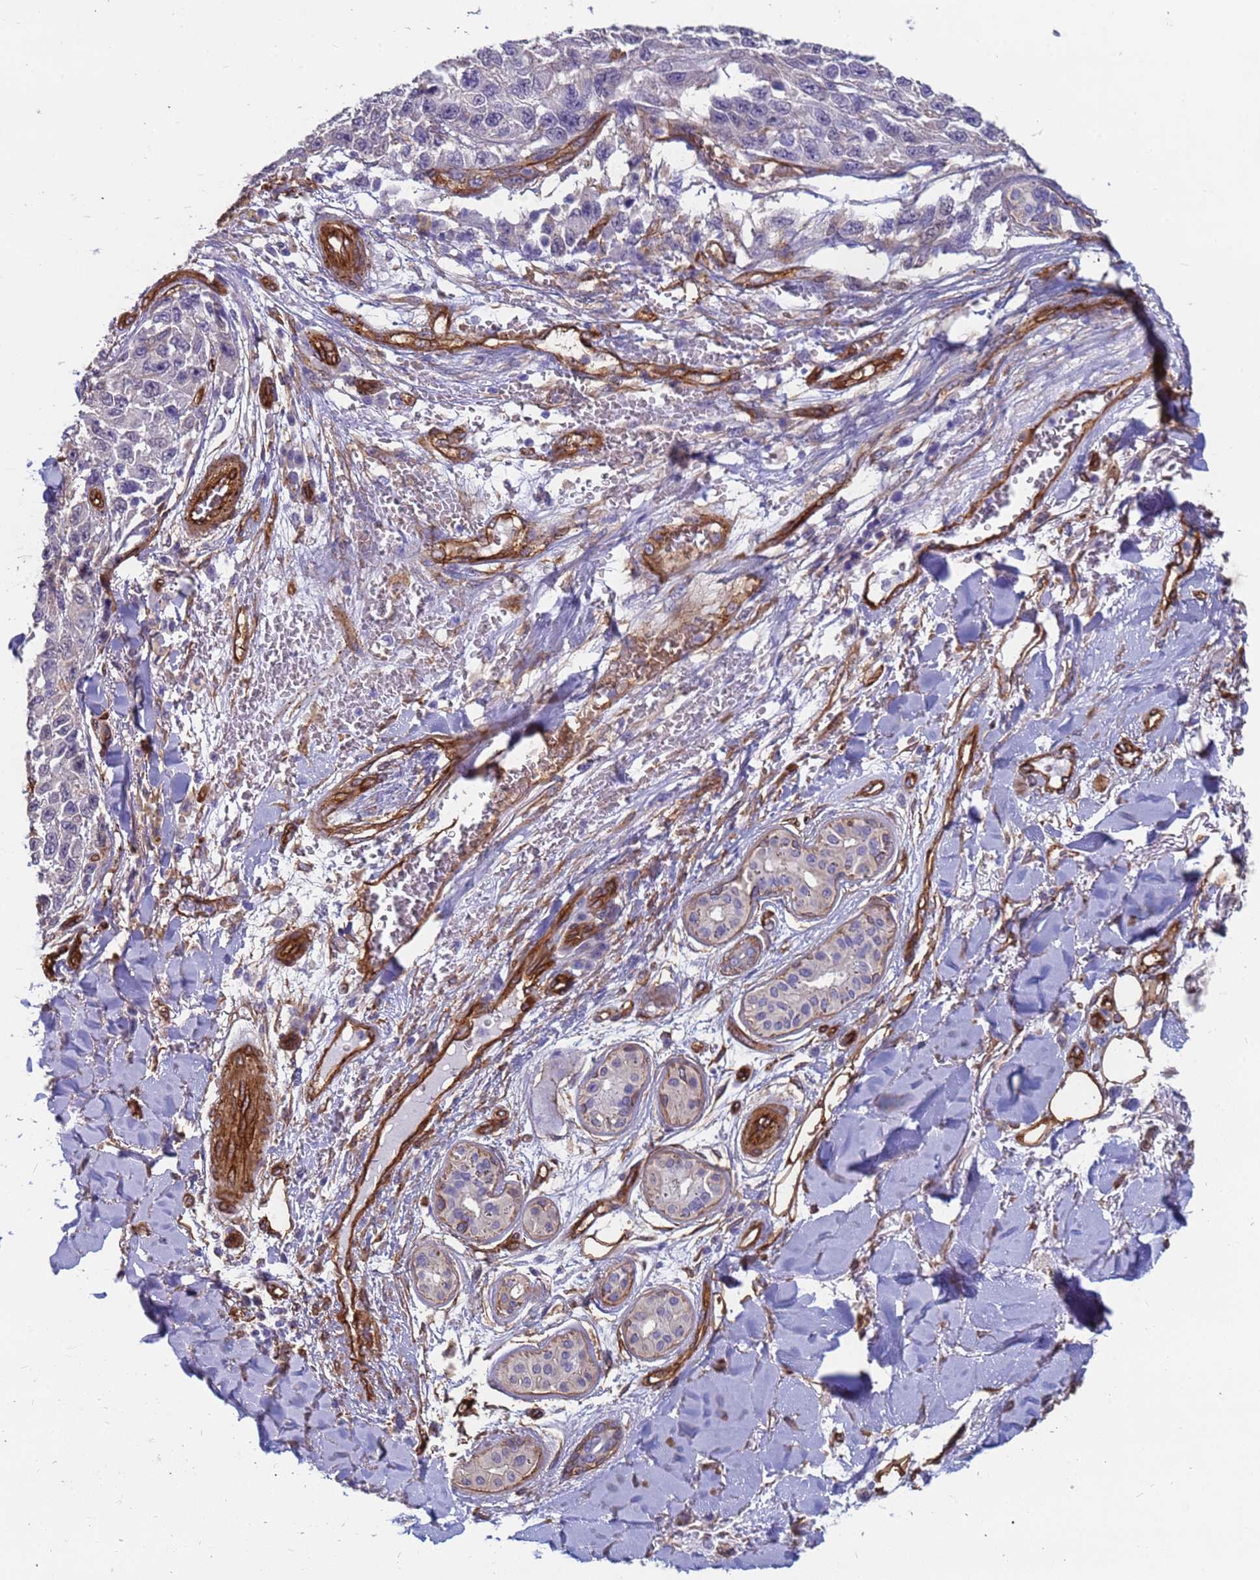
{"staining": {"intensity": "negative", "quantity": "none", "location": "none"}, "tissue": "melanoma", "cell_type": "Tumor cells", "image_type": "cancer", "snomed": [{"axis": "morphology", "description": "Normal tissue, NOS"}, {"axis": "morphology", "description": "Malignant melanoma, NOS"}, {"axis": "topography", "description": "Skin"}], "caption": "DAB (3,3'-diaminobenzidine) immunohistochemical staining of human melanoma demonstrates no significant expression in tumor cells.", "gene": "EHD2", "patient": {"sex": "female", "age": 96}}